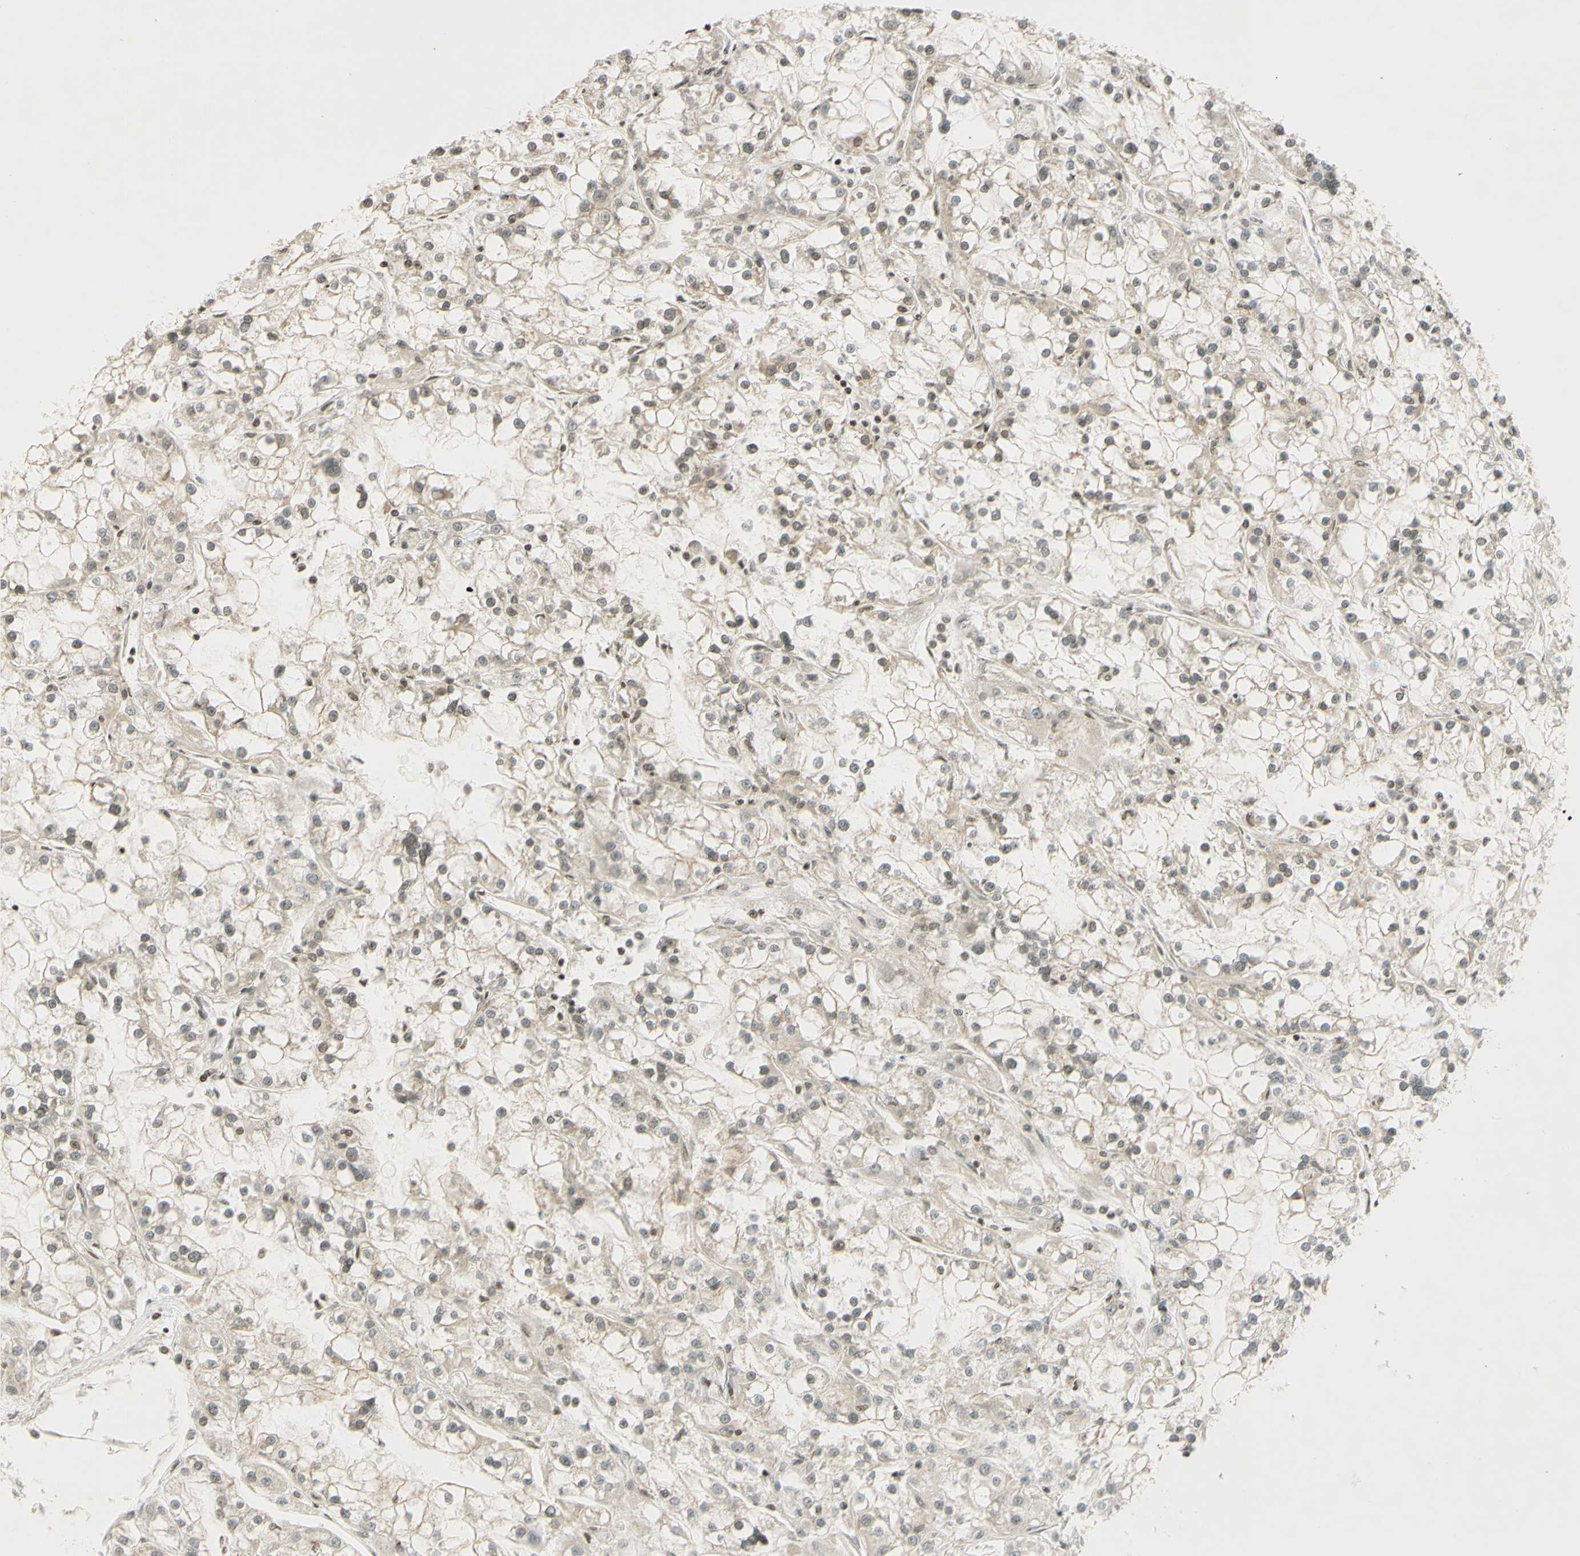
{"staining": {"intensity": "weak", "quantity": "25%-75%", "location": "nuclear"}, "tissue": "renal cancer", "cell_type": "Tumor cells", "image_type": "cancer", "snomed": [{"axis": "morphology", "description": "Adenocarcinoma, NOS"}, {"axis": "topography", "description": "Kidney"}], "caption": "Renal cancer tissue demonstrates weak nuclear staining in about 25%-75% of tumor cells", "gene": "SMARCB1", "patient": {"sex": "female", "age": 52}}